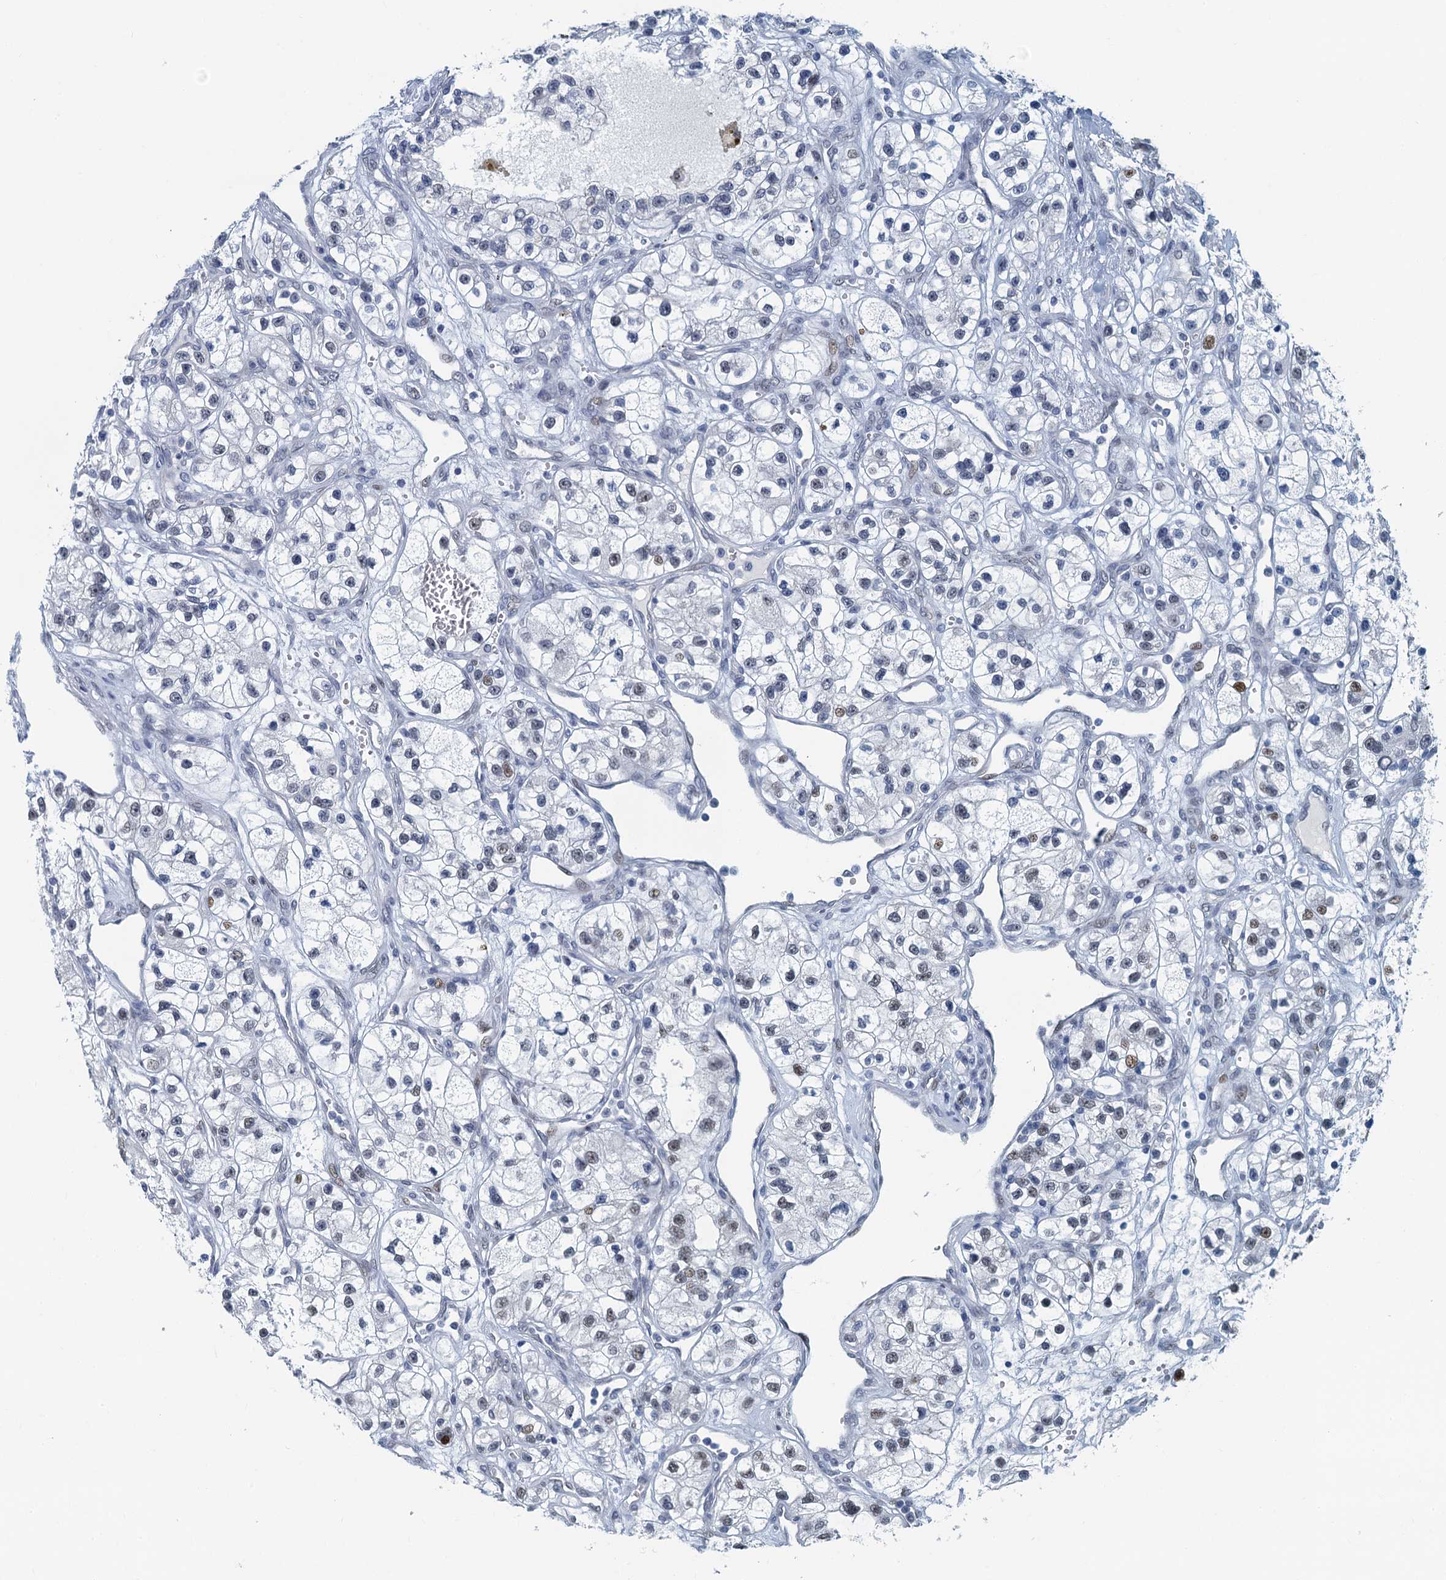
{"staining": {"intensity": "negative", "quantity": "none", "location": "none"}, "tissue": "renal cancer", "cell_type": "Tumor cells", "image_type": "cancer", "snomed": [{"axis": "morphology", "description": "Adenocarcinoma, NOS"}, {"axis": "topography", "description": "Kidney"}], "caption": "Renal cancer (adenocarcinoma) was stained to show a protein in brown. There is no significant staining in tumor cells.", "gene": "TTLL9", "patient": {"sex": "female", "age": 57}}